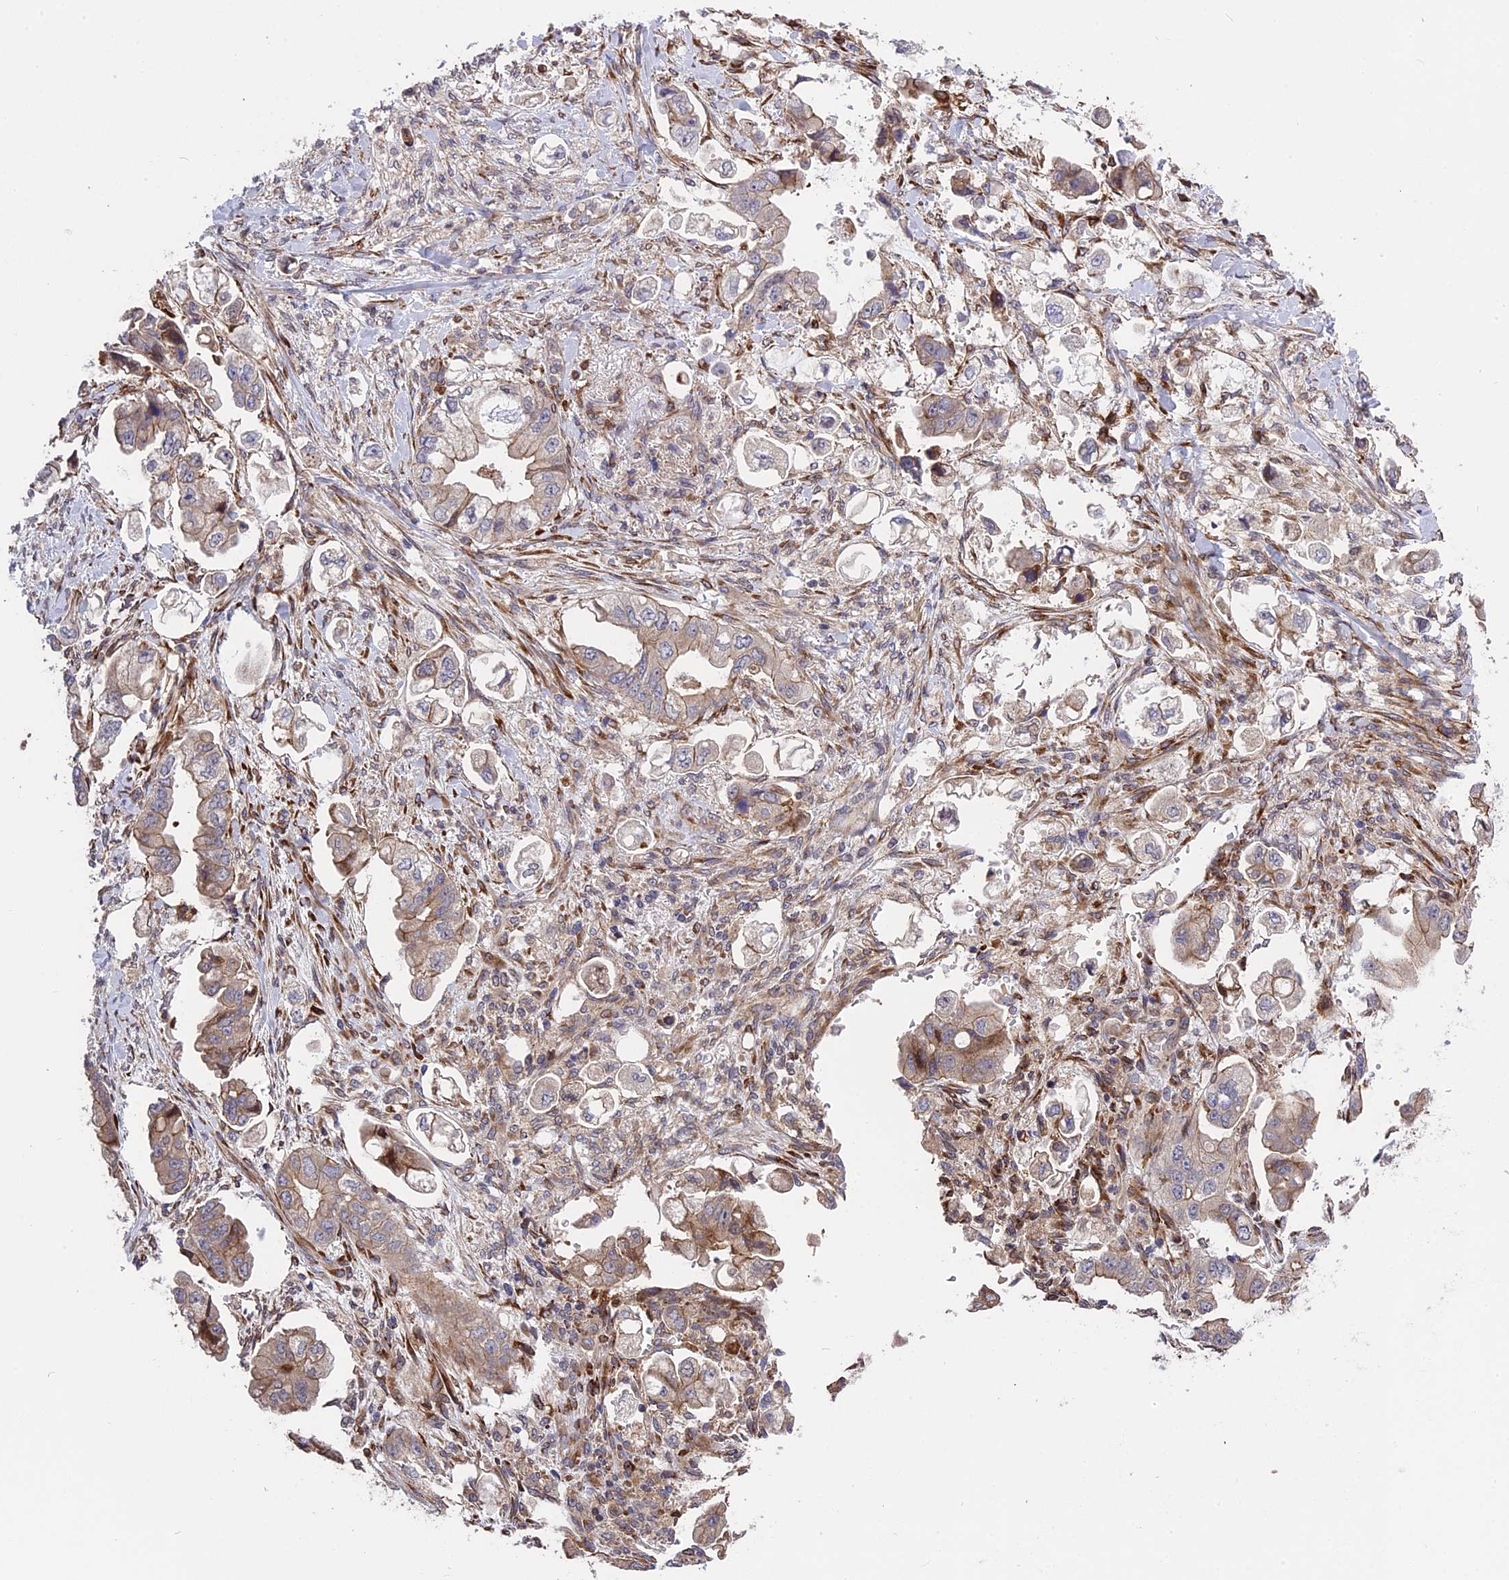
{"staining": {"intensity": "moderate", "quantity": "25%-75%", "location": "cytoplasmic/membranous"}, "tissue": "stomach cancer", "cell_type": "Tumor cells", "image_type": "cancer", "snomed": [{"axis": "morphology", "description": "Adenocarcinoma, NOS"}, {"axis": "topography", "description": "Stomach"}], "caption": "The histopathology image displays a brown stain indicating the presence of a protein in the cytoplasmic/membranous of tumor cells in stomach cancer.", "gene": "DDX60L", "patient": {"sex": "male", "age": 62}}